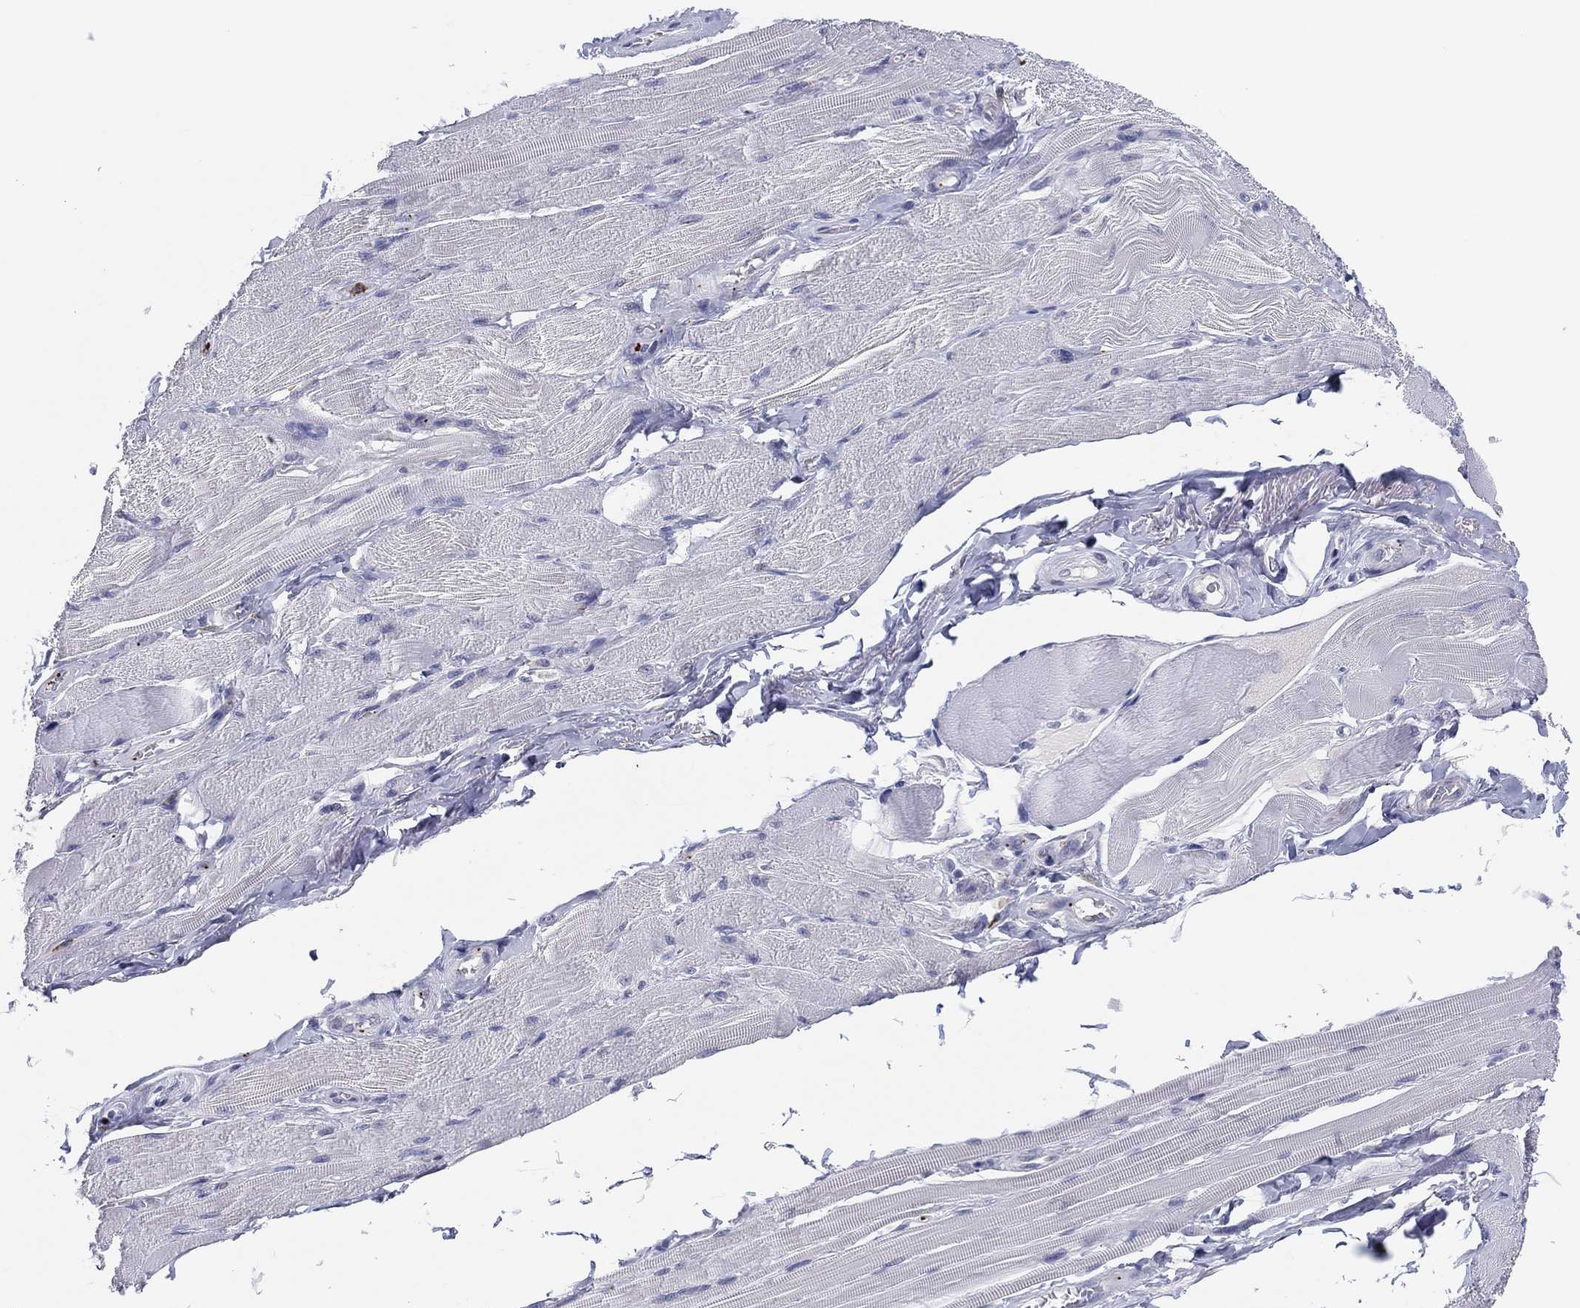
{"staining": {"intensity": "negative", "quantity": "none", "location": "none"}, "tissue": "skeletal muscle", "cell_type": "Myocytes", "image_type": "normal", "snomed": [{"axis": "morphology", "description": "Normal tissue, NOS"}, {"axis": "topography", "description": "Skeletal muscle"}, {"axis": "topography", "description": "Anal"}, {"axis": "topography", "description": "Peripheral nerve tissue"}], "caption": "The micrograph reveals no staining of myocytes in unremarkable skeletal muscle.", "gene": "PLAC8", "patient": {"sex": "male", "age": 53}}